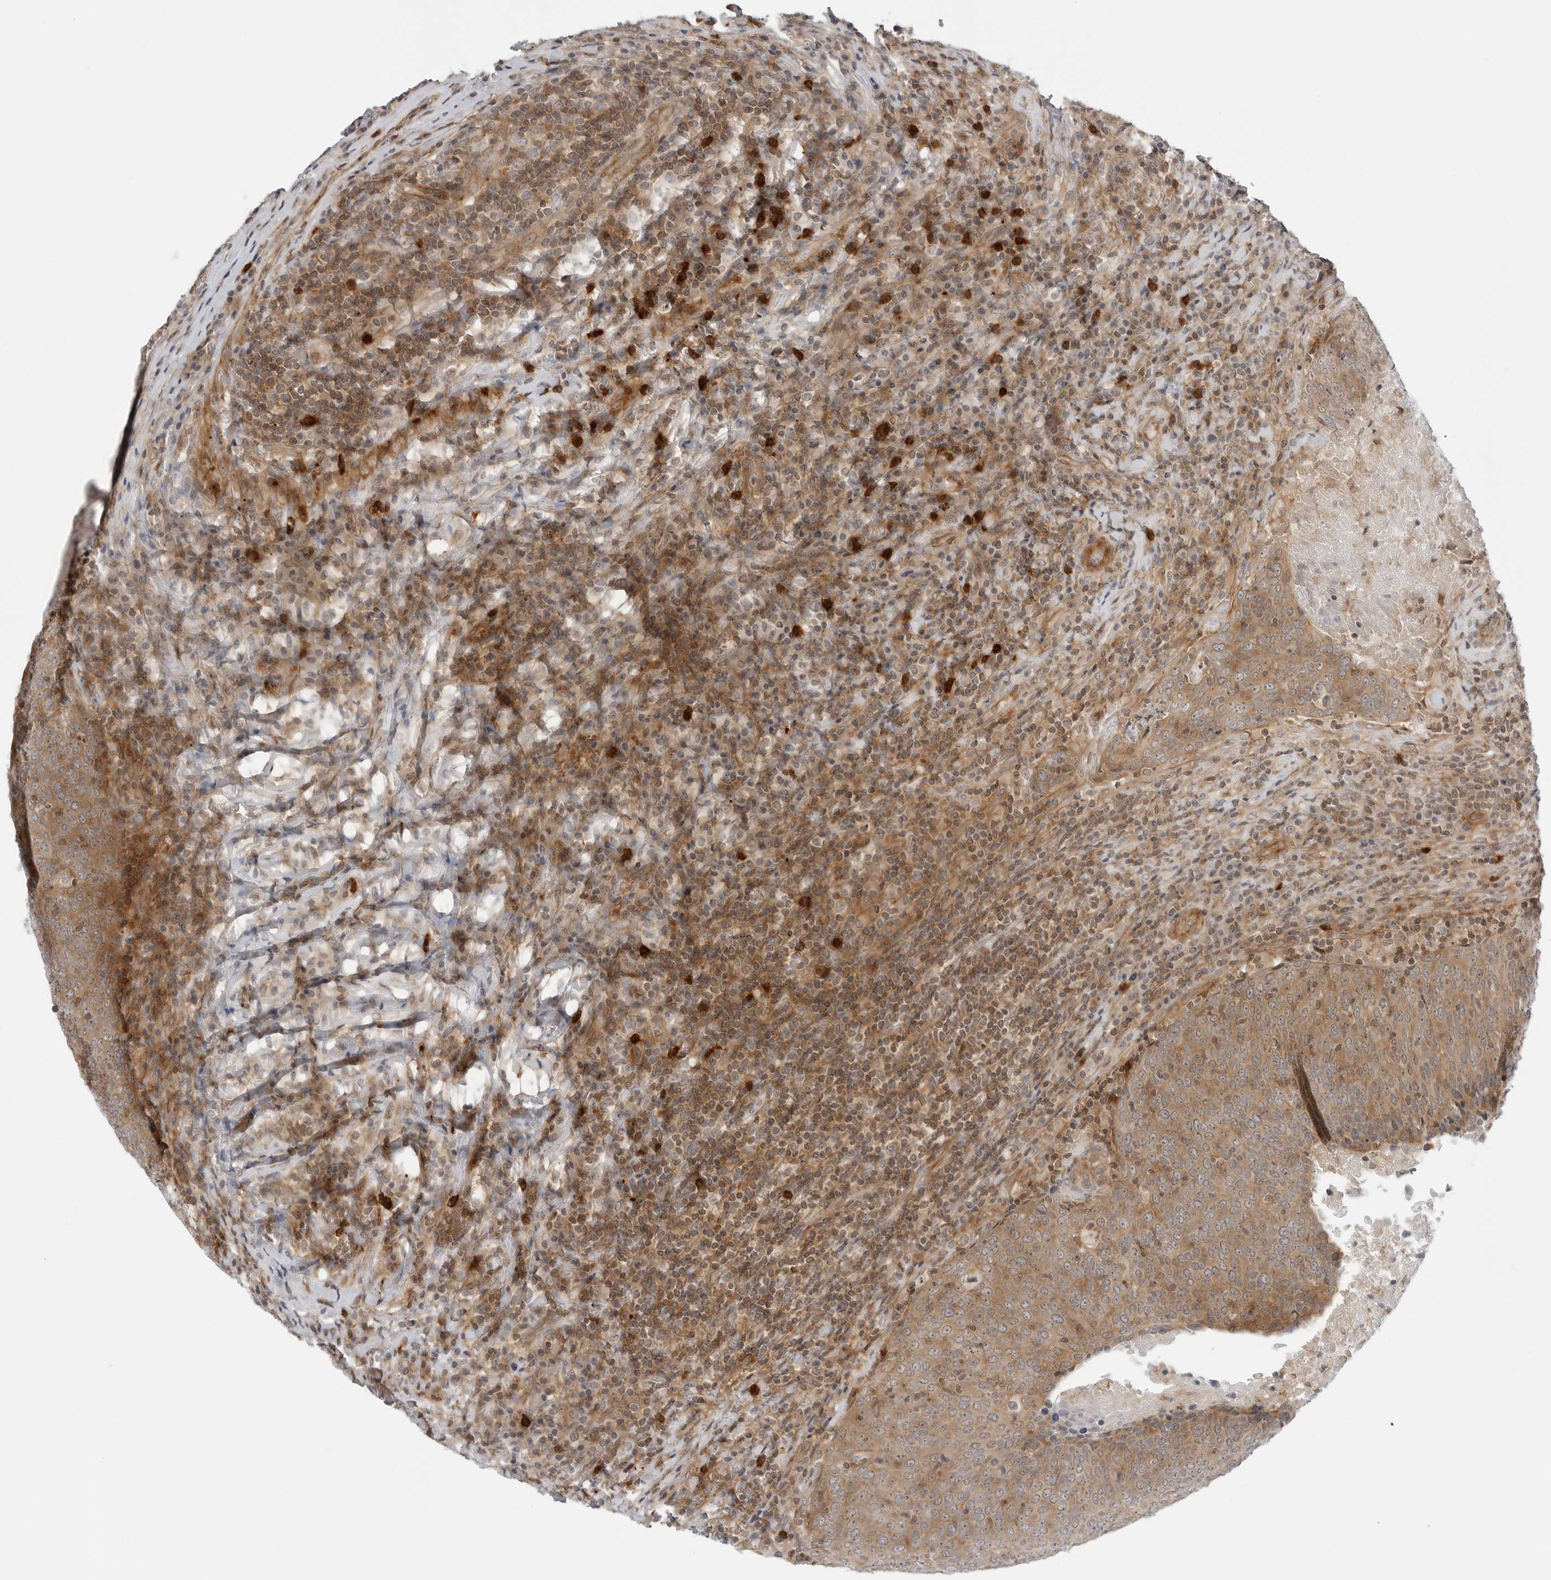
{"staining": {"intensity": "moderate", "quantity": ">75%", "location": "cytoplasmic/membranous"}, "tissue": "head and neck cancer", "cell_type": "Tumor cells", "image_type": "cancer", "snomed": [{"axis": "morphology", "description": "Squamous cell carcinoma, NOS"}, {"axis": "morphology", "description": "Squamous cell carcinoma, metastatic, NOS"}, {"axis": "topography", "description": "Lymph node"}, {"axis": "topography", "description": "Head-Neck"}], "caption": "A medium amount of moderate cytoplasmic/membranous staining is identified in approximately >75% of tumor cells in head and neck metastatic squamous cell carcinoma tissue. Nuclei are stained in blue.", "gene": "STXBP3", "patient": {"sex": "male", "age": 62}}